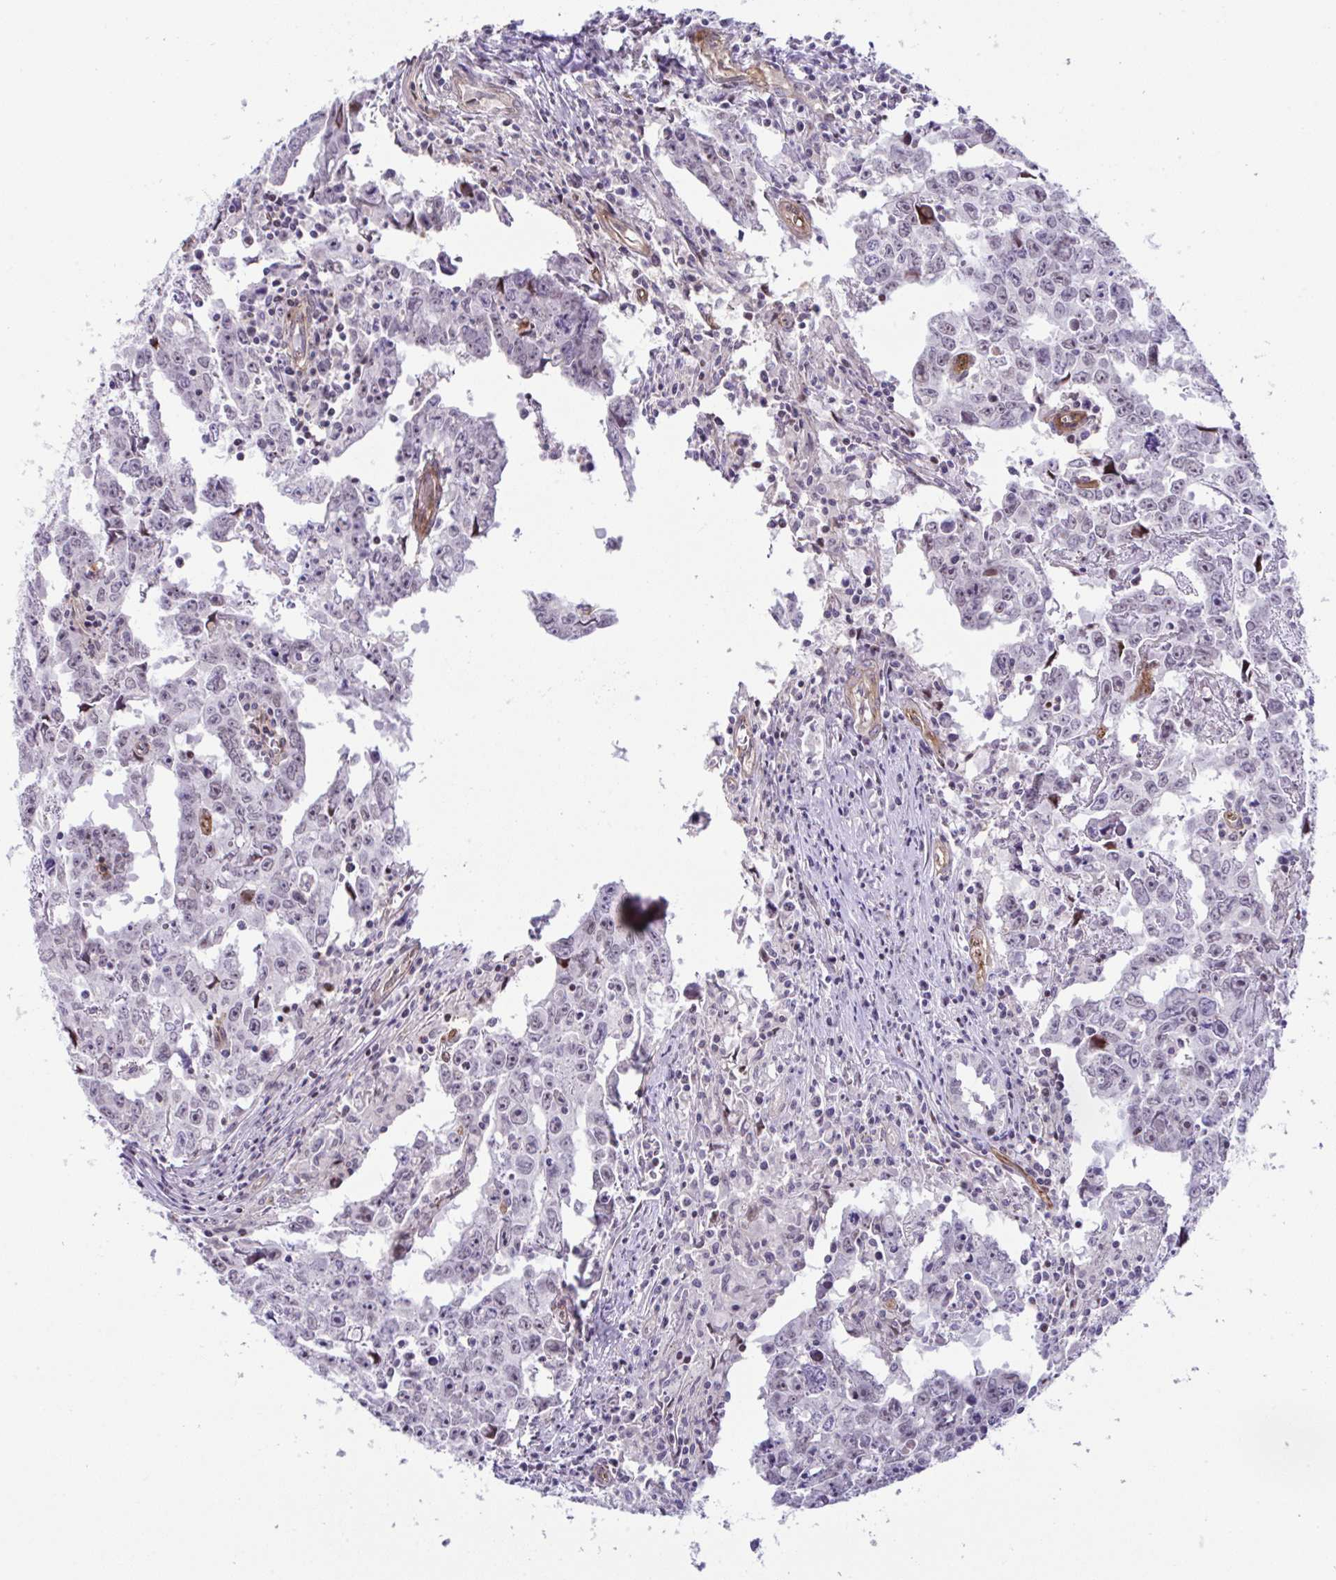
{"staining": {"intensity": "weak", "quantity": "25%-75%", "location": "nuclear"}, "tissue": "testis cancer", "cell_type": "Tumor cells", "image_type": "cancer", "snomed": [{"axis": "morphology", "description": "Carcinoma, Embryonal, NOS"}, {"axis": "topography", "description": "Testis"}], "caption": "The image shows a brown stain indicating the presence of a protein in the nuclear of tumor cells in testis embryonal carcinoma.", "gene": "FBXO34", "patient": {"sex": "male", "age": 22}}